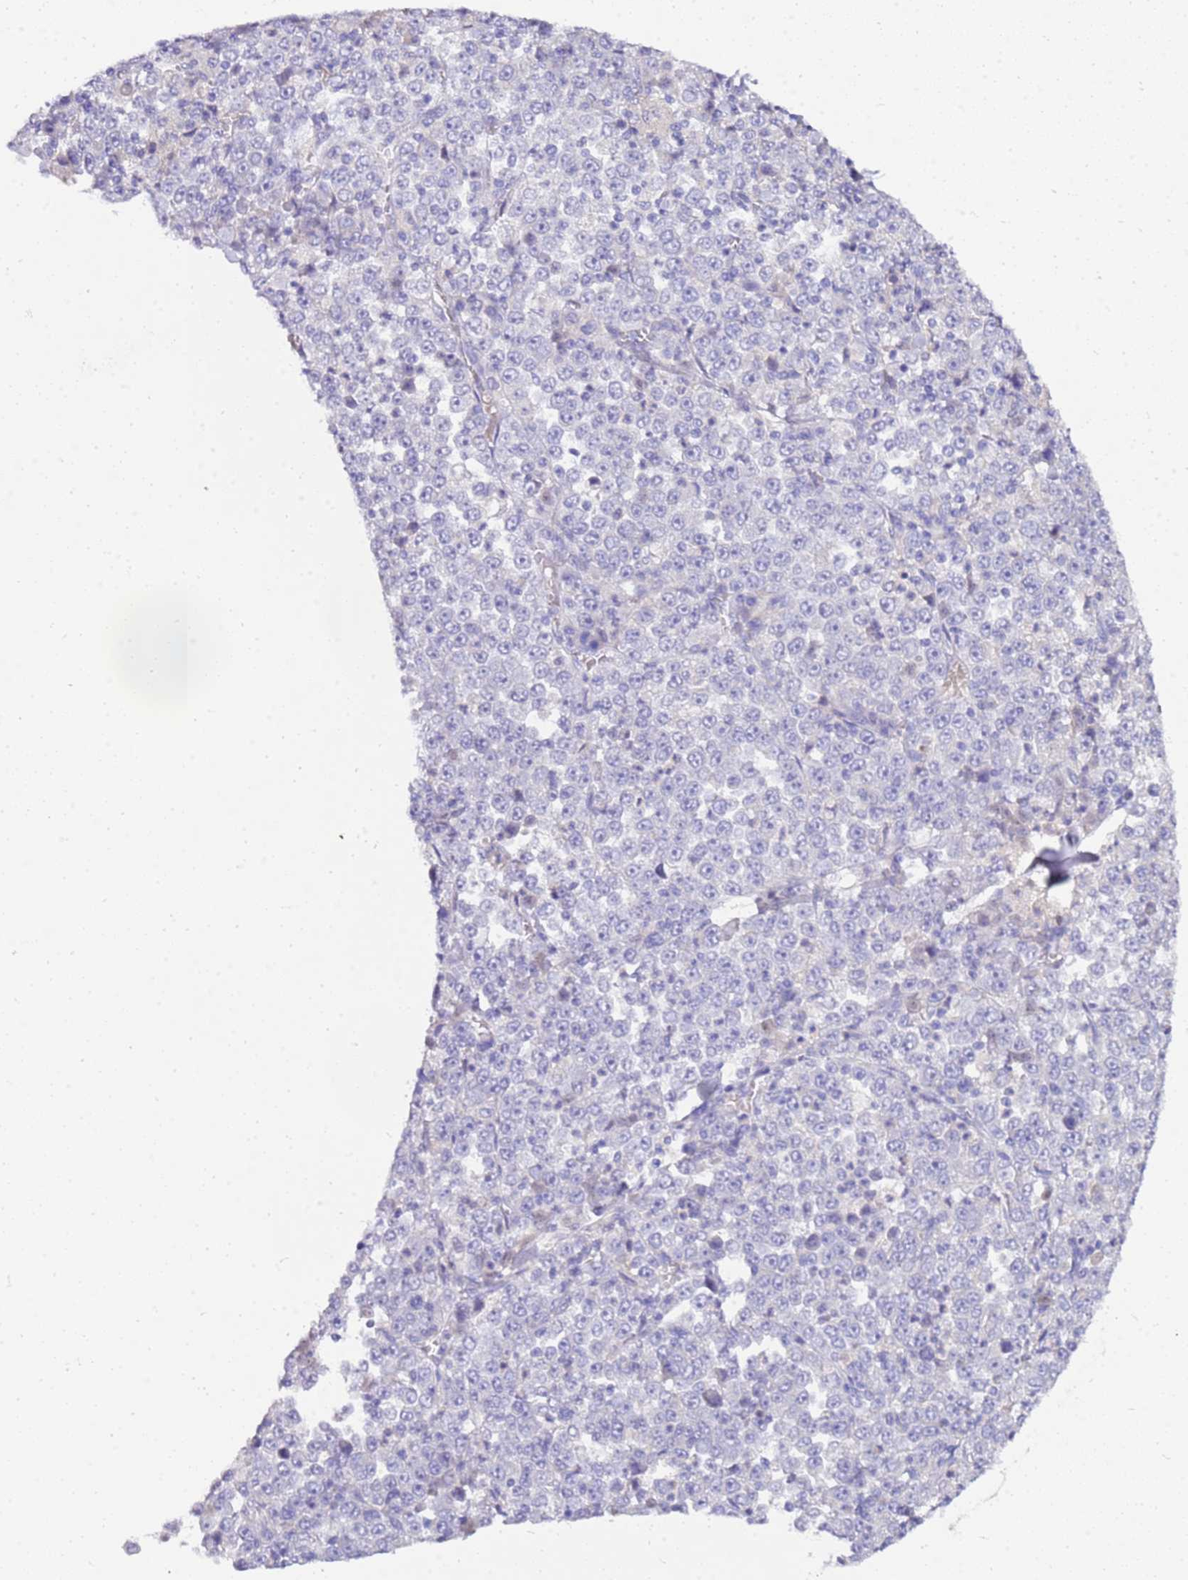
{"staining": {"intensity": "negative", "quantity": "none", "location": "none"}, "tissue": "stomach cancer", "cell_type": "Tumor cells", "image_type": "cancer", "snomed": [{"axis": "morphology", "description": "Normal tissue, NOS"}, {"axis": "morphology", "description": "Adenocarcinoma, NOS"}, {"axis": "topography", "description": "Stomach, upper"}, {"axis": "topography", "description": "Stomach"}], "caption": "This is an immunohistochemistry histopathology image of adenocarcinoma (stomach). There is no expression in tumor cells.", "gene": "DCDC2B", "patient": {"sex": "male", "age": 59}}